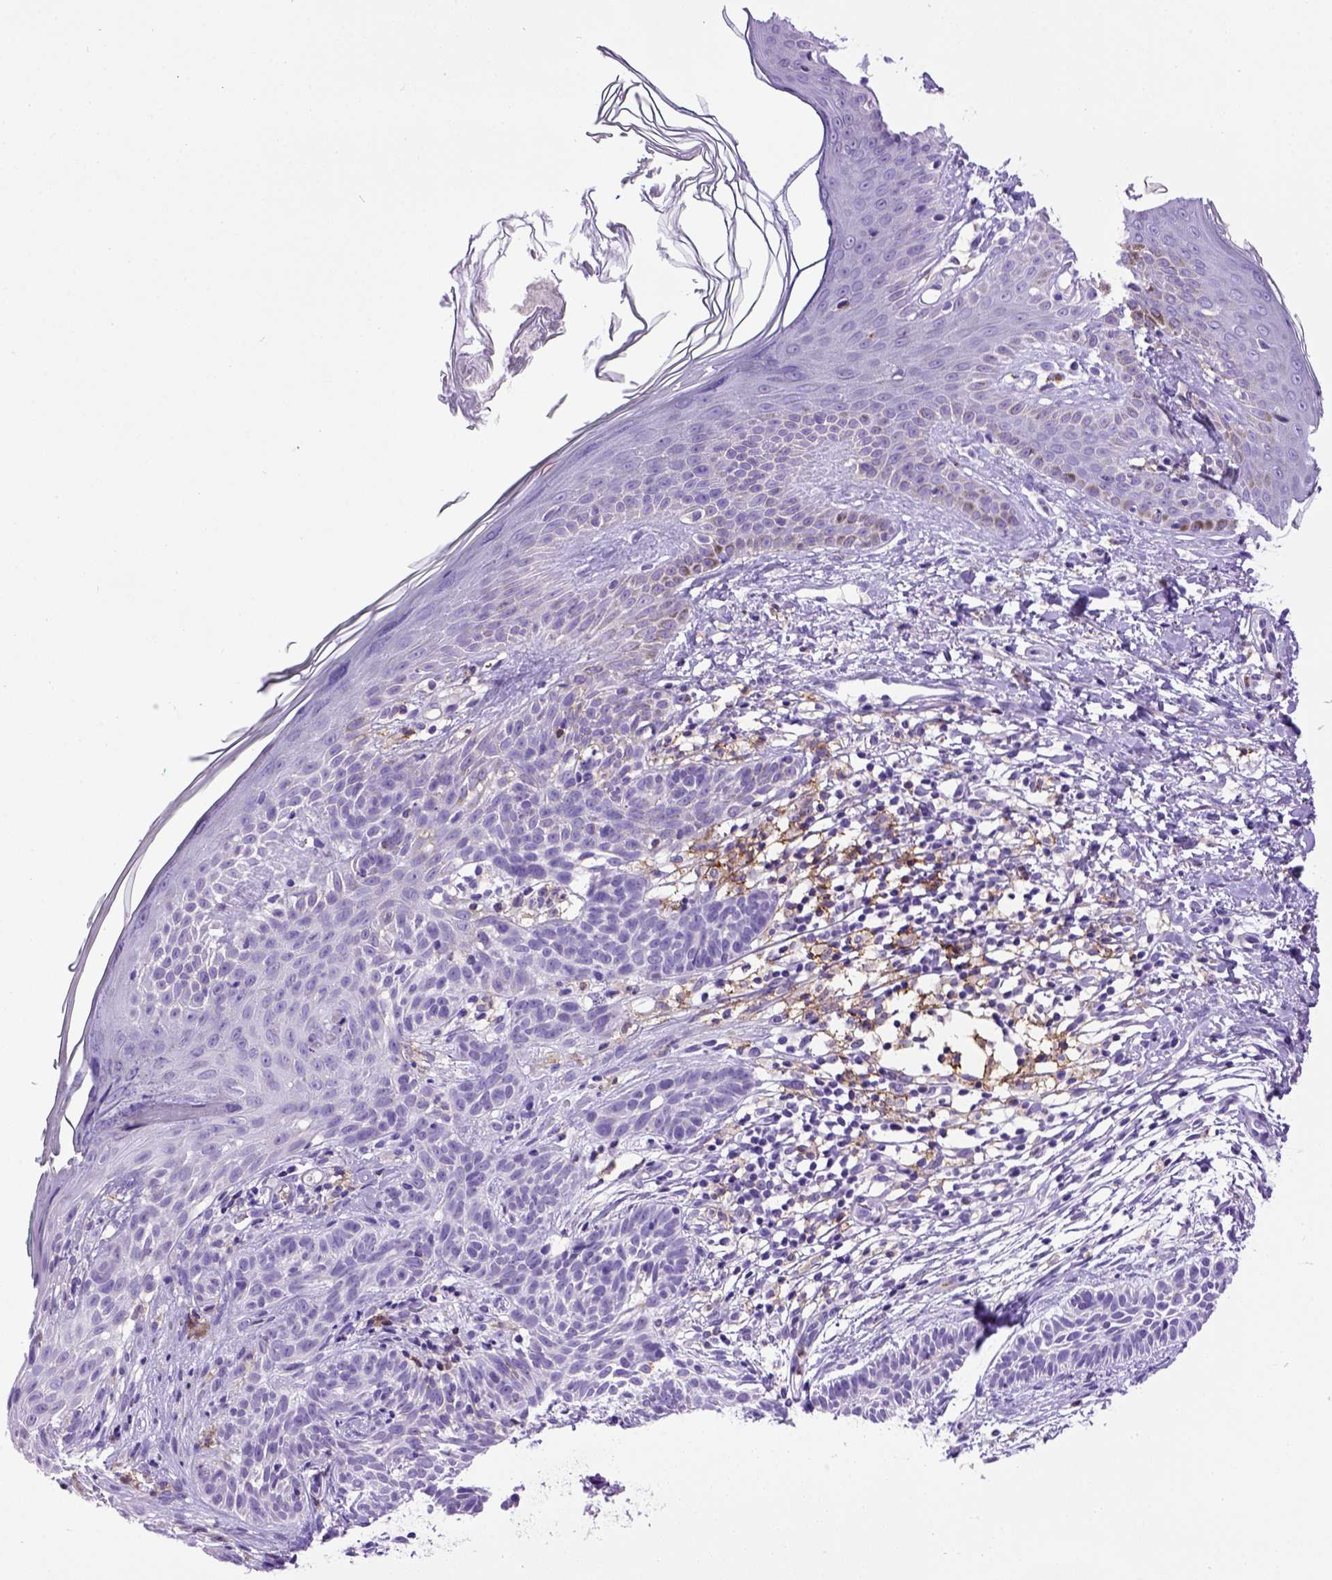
{"staining": {"intensity": "negative", "quantity": "none", "location": "none"}, "tissue": "skin cancer", "cell_type": "Tumor cells", "image_type": "cancer", "snomed": [{"axis": "morphology", "description": "Basal cell carcinoma"}, {"axis": "topography", "description": "Skin"}], "caption": "This is a micrograph of immunohistochemistry (IHC) staining of basal cell carcinoma (skin), which shows no staining in tumor cells. (DAB immunohistochemistry visualized using brightfield microscopy, high magnification).", "gene": "ITGAX", "patient": {"sex": "male", "age": 85}}